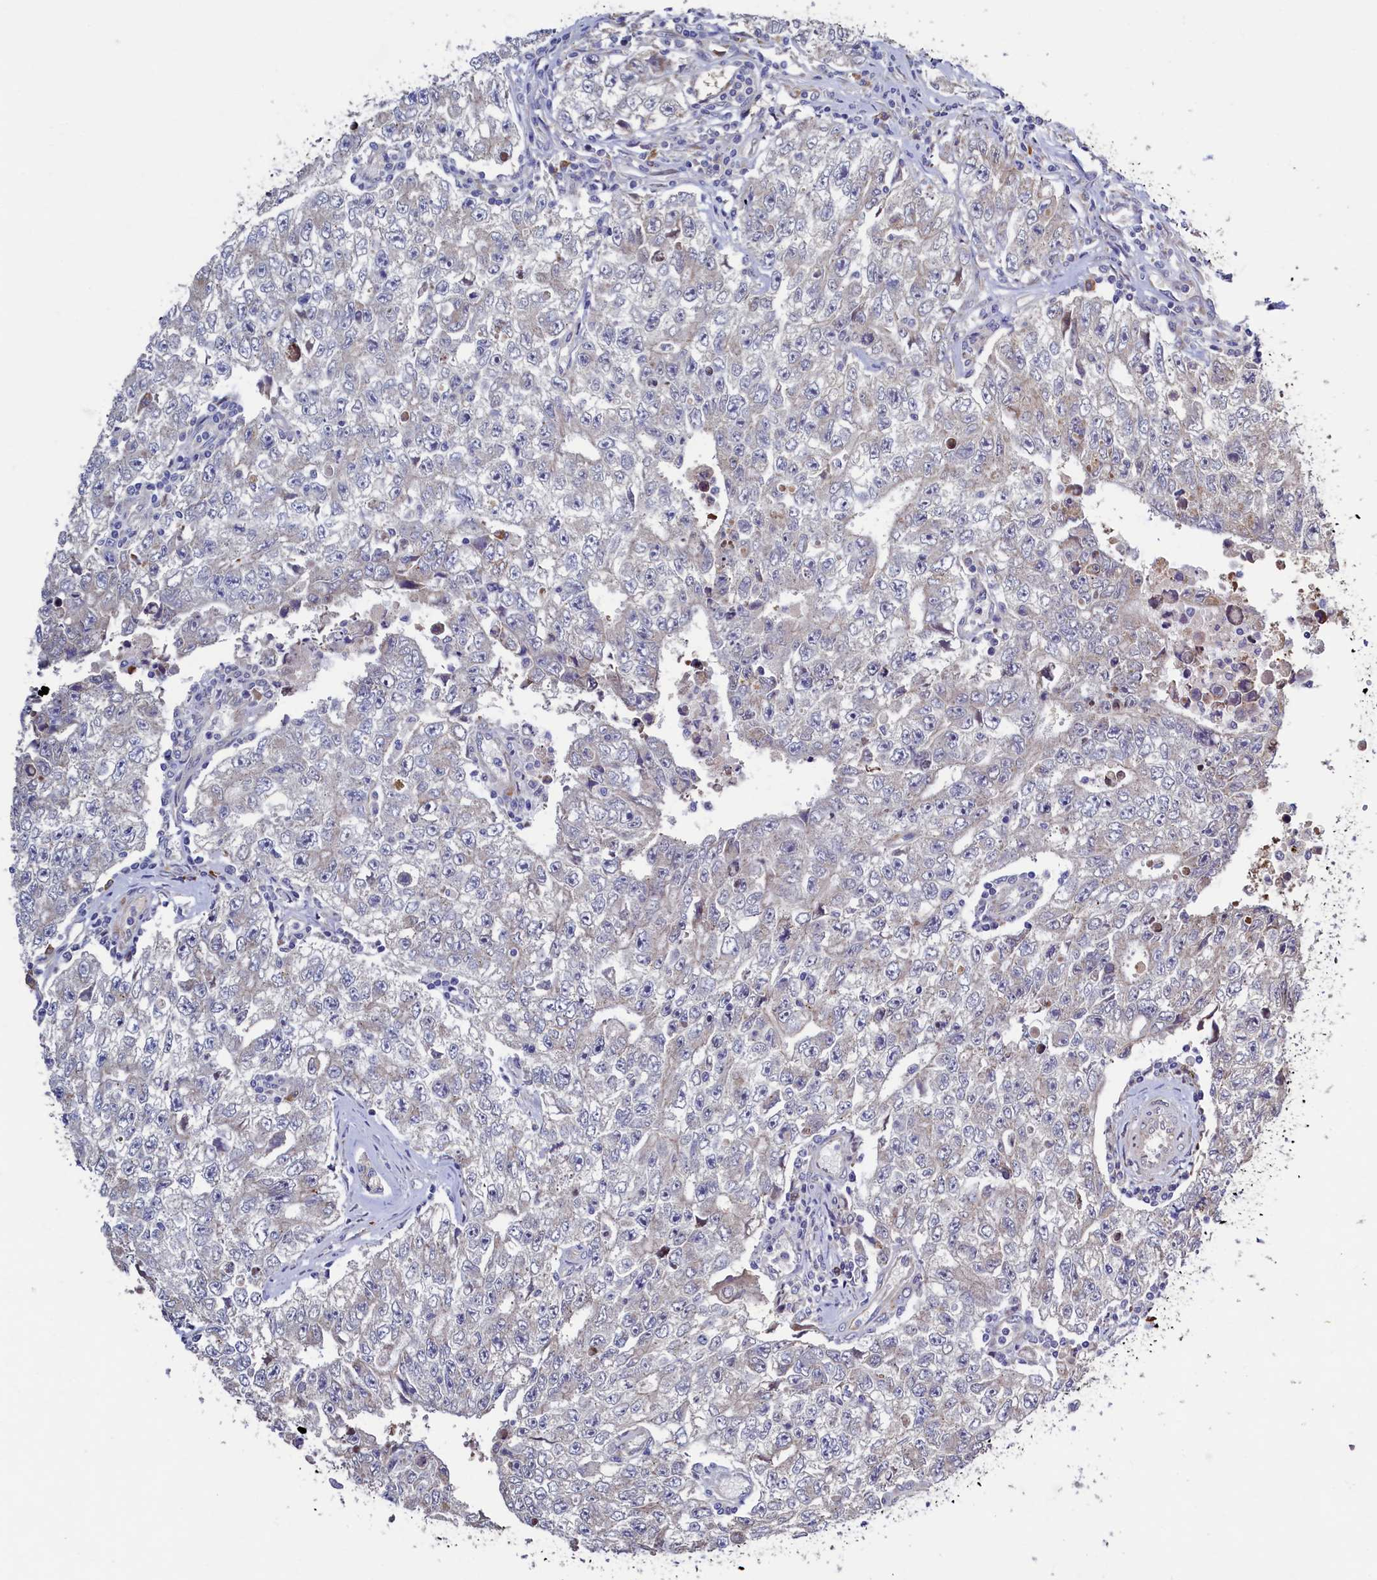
{"staining": {"intensity": "negative", "quantity": "none", "location": "none"}, "tissue": "testis cancer", "cell_type": "Tumor cells", "image_type": "cancer", "snomed": [{"axis": "morphology", "description": "Carcinoma, Embryonal, NOS"}, {"axis": "topography", "description": "Testis"}], "caption": "Tumor cells are negative for protein expression in human testis embryonal carcinoma. (Immunohistochemistry (ihc), brightfield microscopy, high magnification).", "gene": "SLC16A14", "patient": {"sex": "male", "age": 17}}